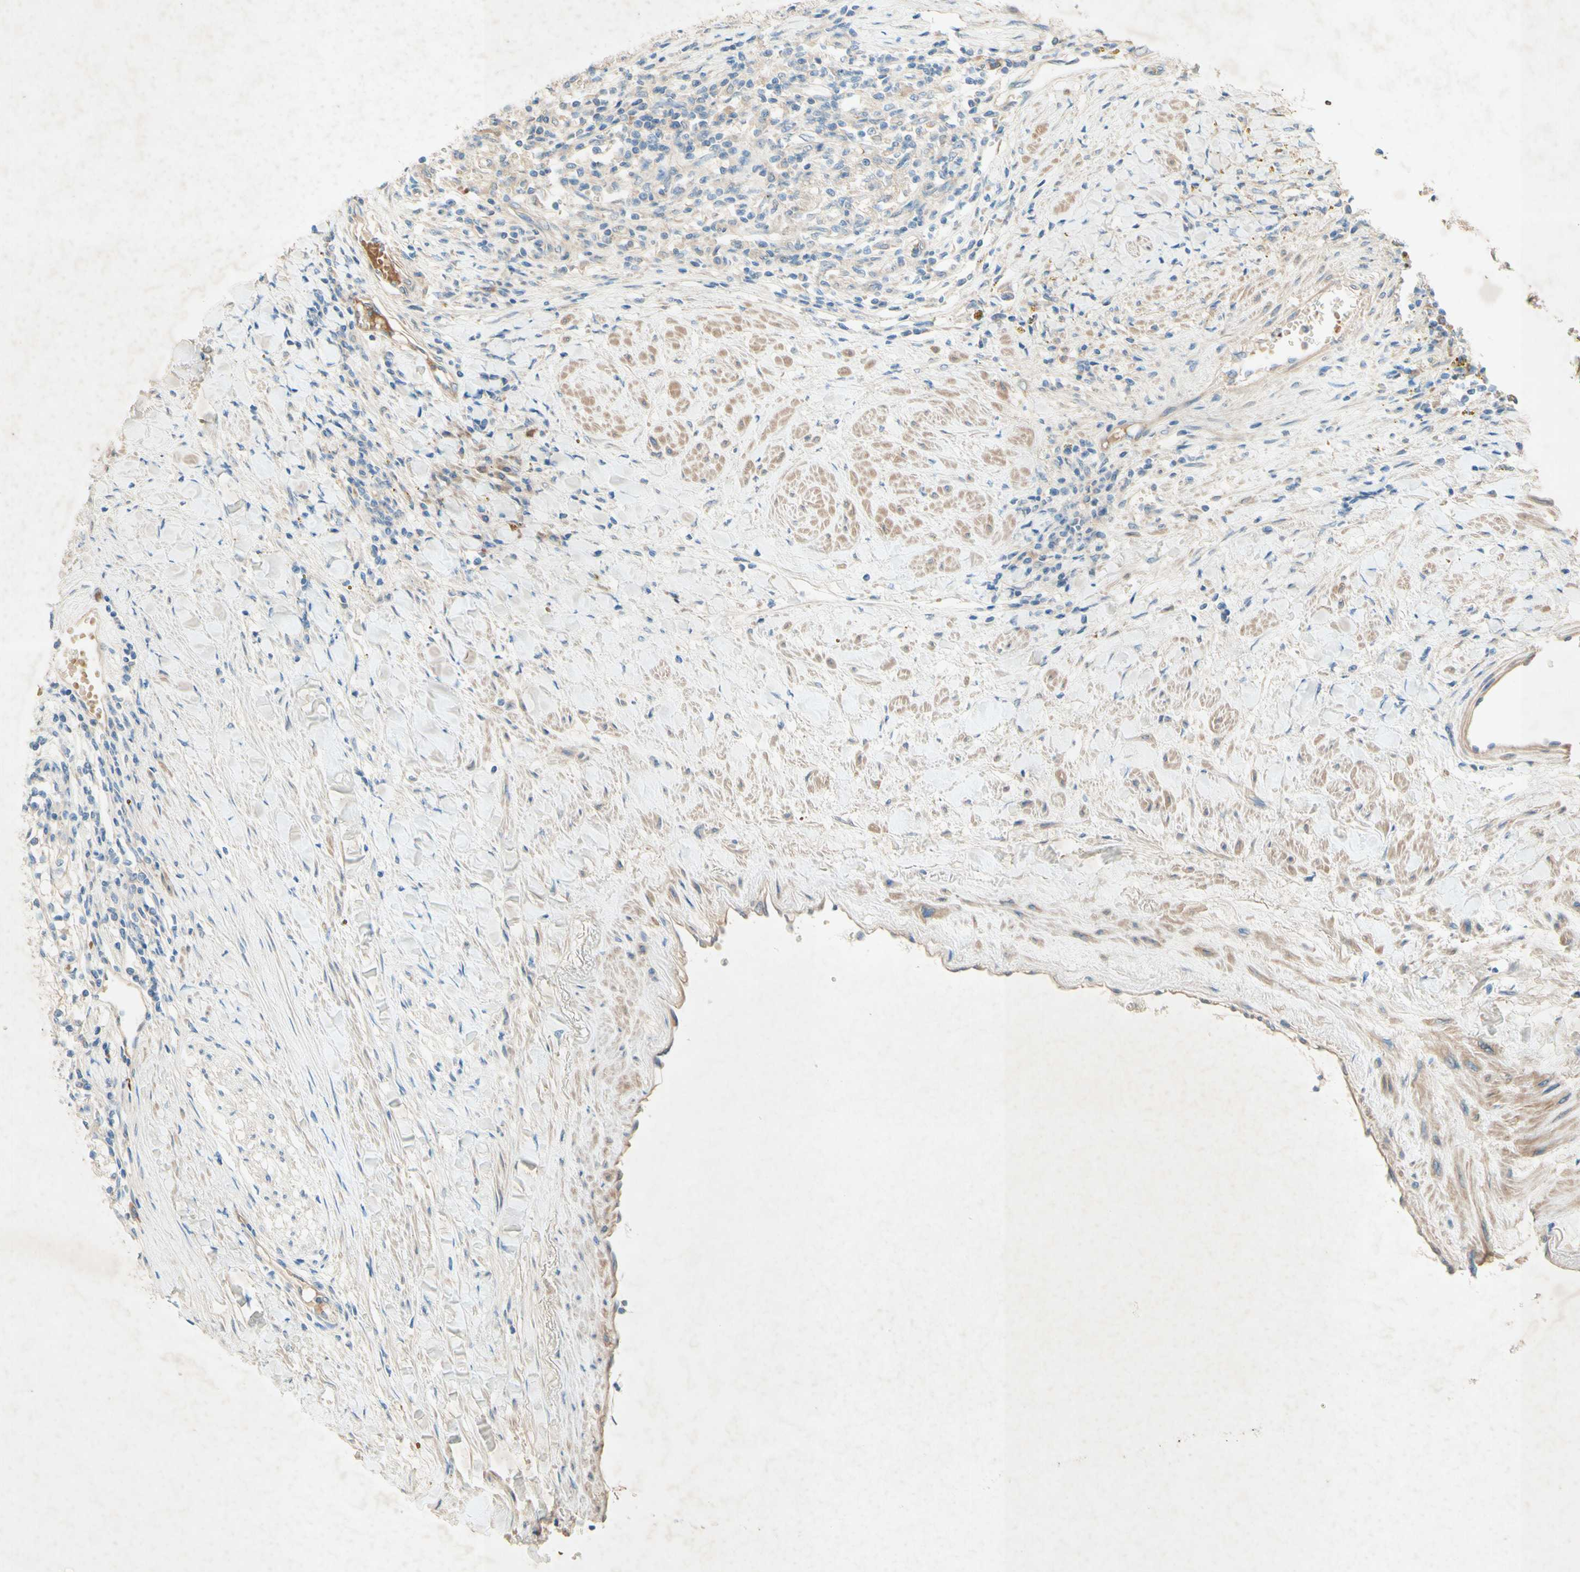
{"staining": {"intensity": "negative", "quantity": "none", "location": "none"}, "tissue": "renal cancer", "cell_type": "Tumor cells", "image_type": "cancer", "snomed": [{"axis": "morphology", "description": "Adenocarcinoma, NOS"}, {"axis": "topography", "description": "Kidney"}], "caption": "This is an immunohistochemistry (IHC) micrograph of renal cancer. There is no positivity in tumor cells.", "gene": "IL2", "patient": {"sex": "male", "age": 68}}